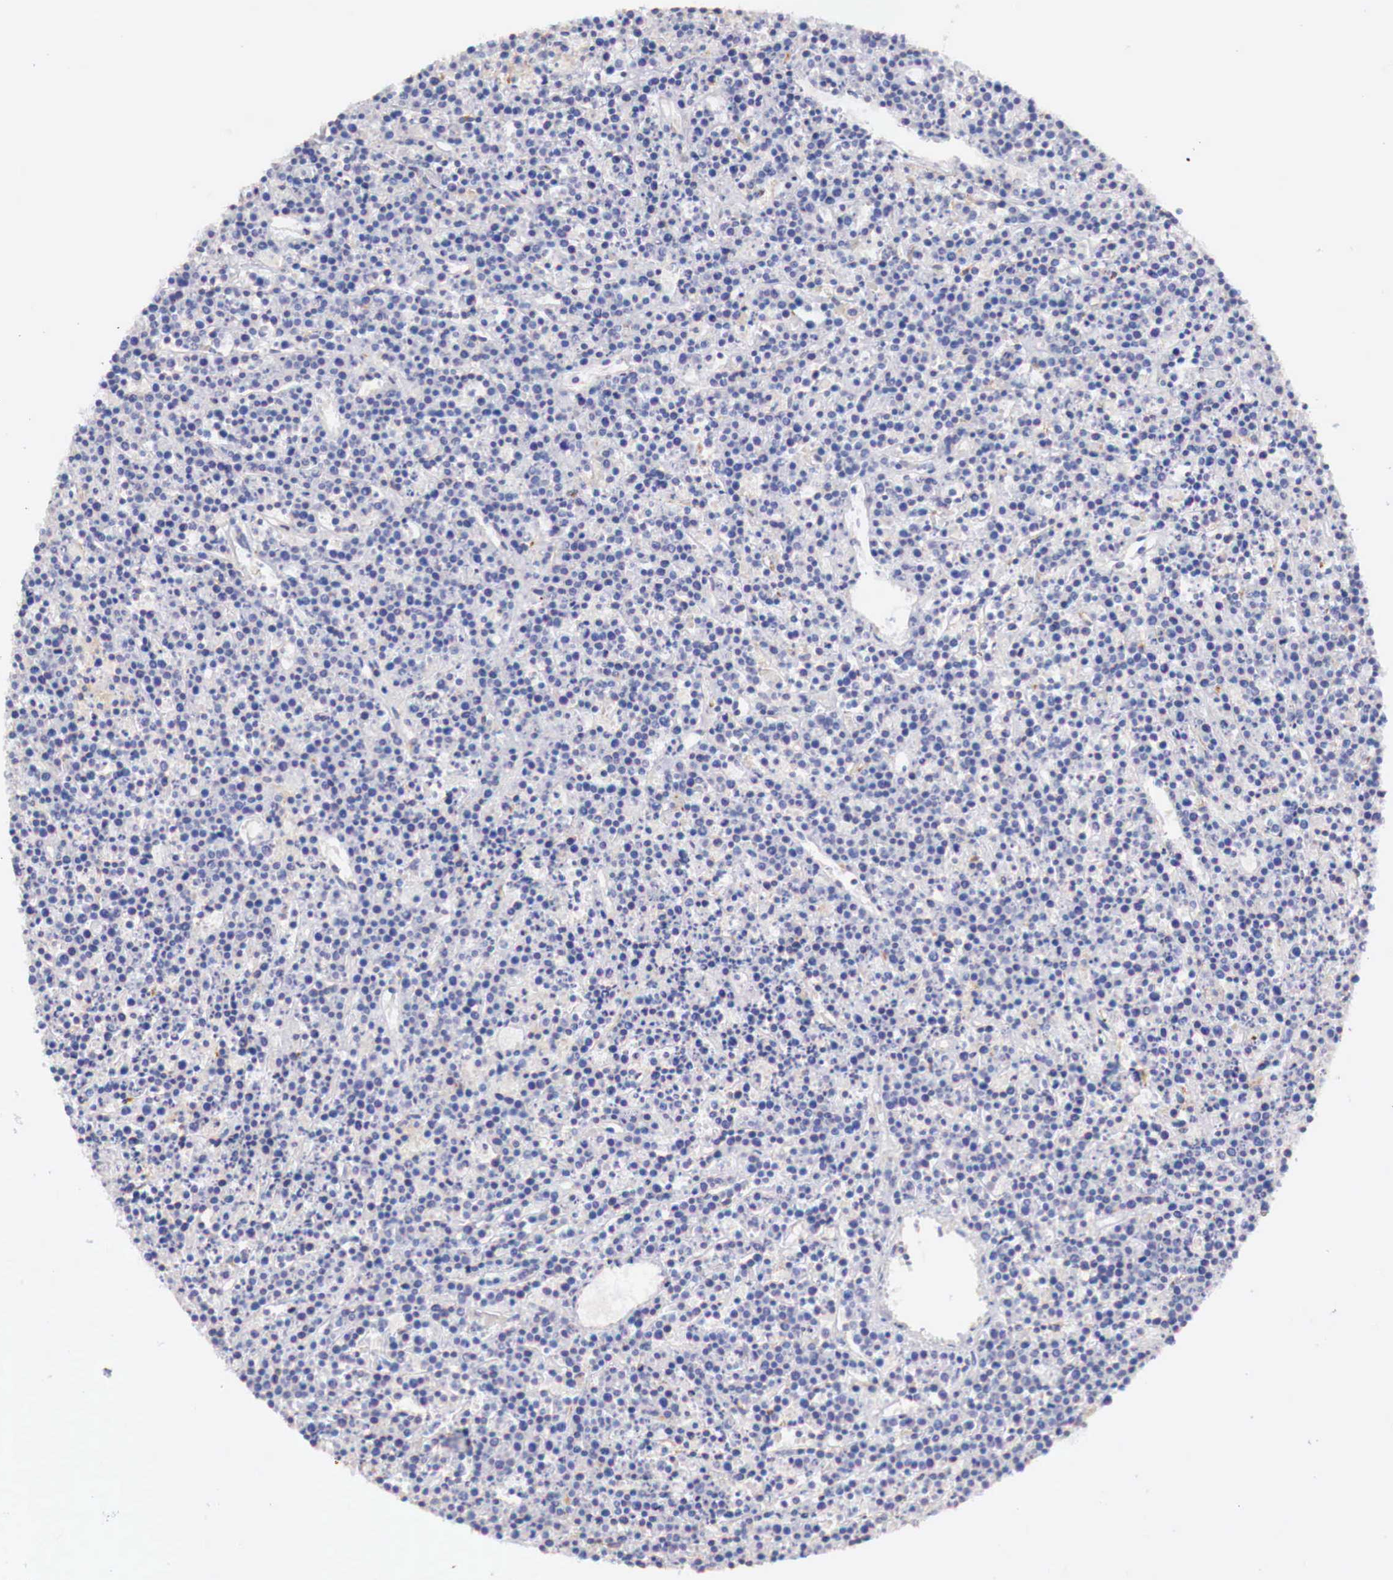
{"staining": {"intensity": "negative", "quantity": "none", "location": "none"}, "tissue": "lymphoma", "cell_type": "Tumor cells", "image_type": "cancer", "snomed": [{"axis": "morphology", "description": "Malignant lymphoma, non-Hodgkin's type, High grade"}, {"axis": "topography", "description": "Ovary"}], "caption": "Tumor cells show no significant positivity in malignant lymphoma, non-Hodgkin's type (high-grade). (DAB (3,3'-diaminobenzidine) immunohistochemistry with hematoxylin counter stain).", "gene": "KLHDC7B", "patient": {"sex": "female", "age": 56}}